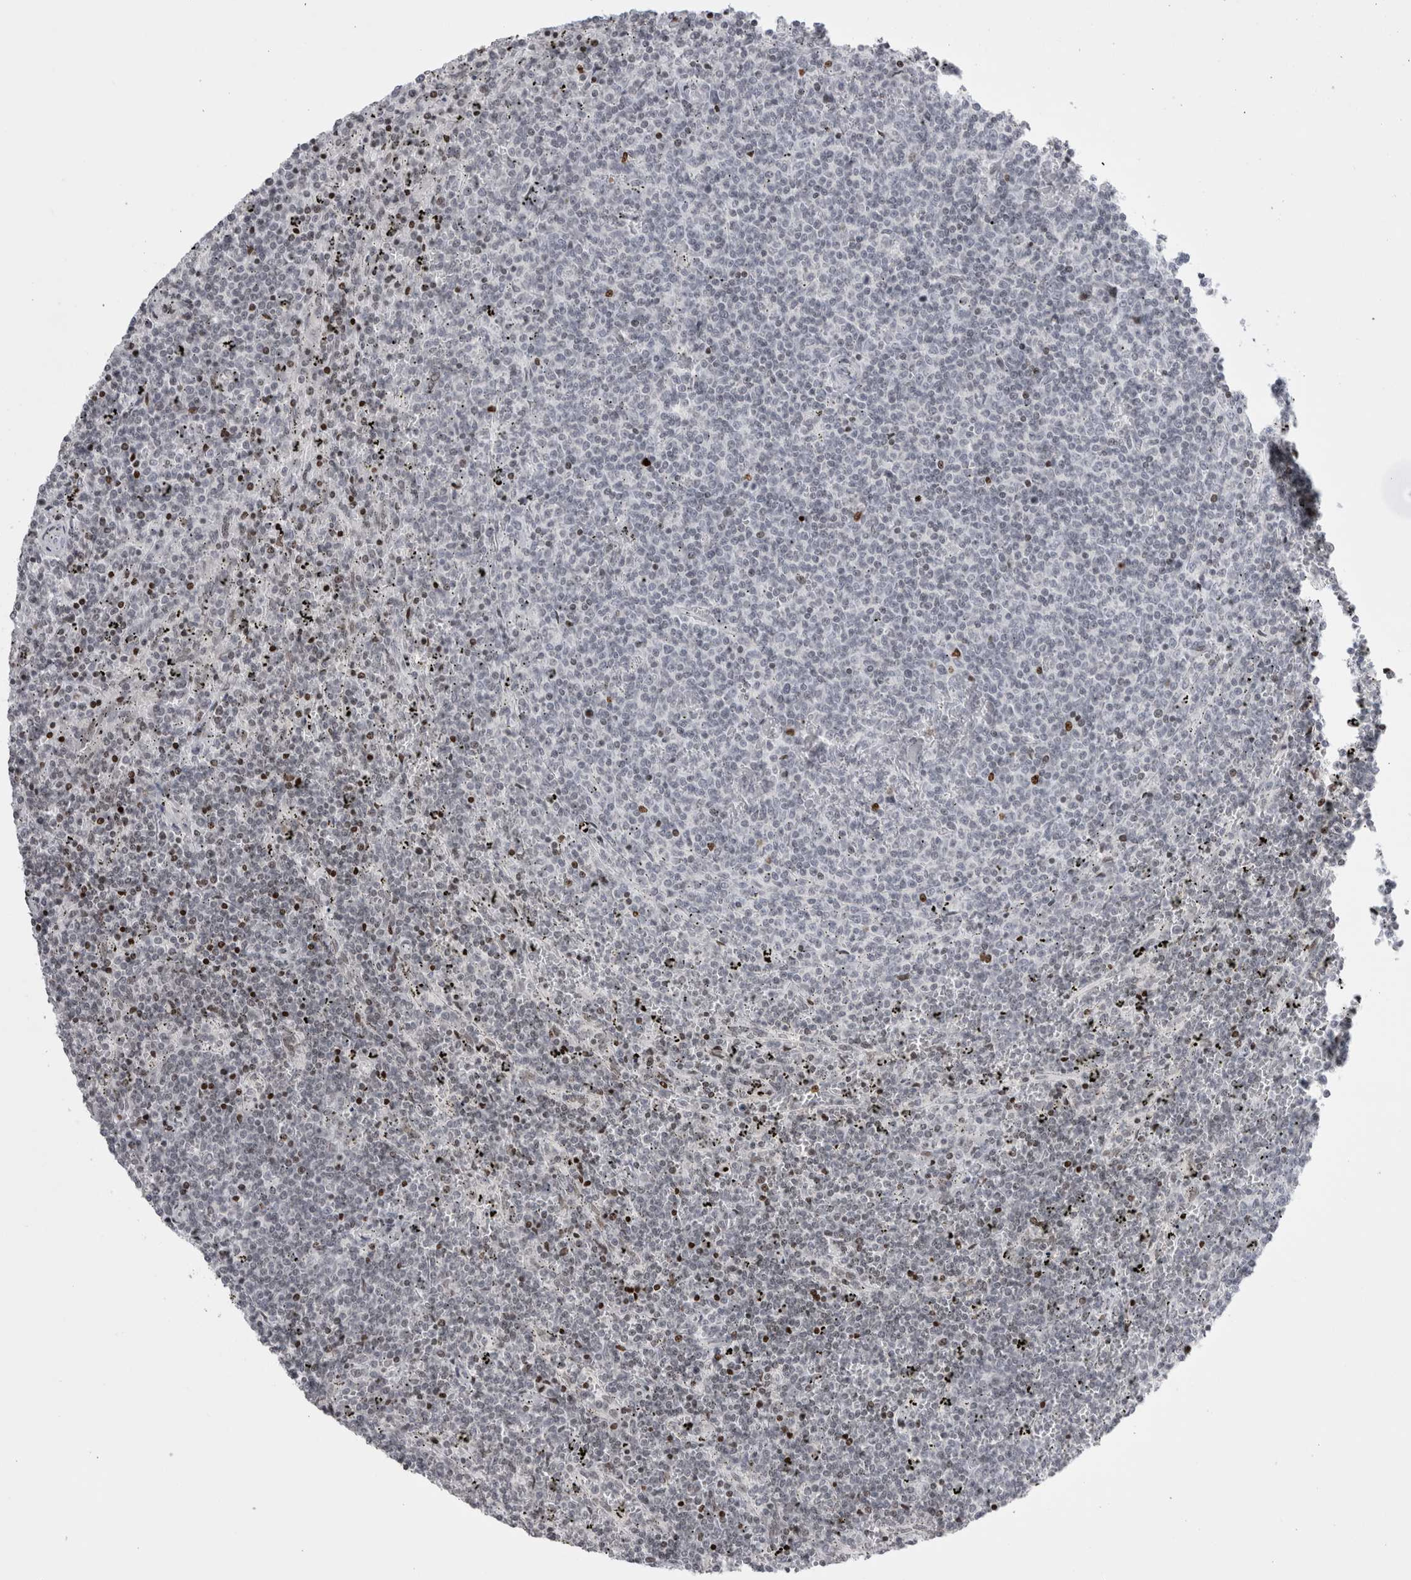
{"staining": {"intensity": "negative", "quantity": "none", "location": "none"}, "tissue": "lymphoma", "cell_type": "Tumor cells", "image_type": "cancer", "snomed": [{"axis": "morphology", "description": "Malignant lymphoma, non-Hodgkin's type, Low grade"}, {"axis": "topography", "description": "Spleen"}], "caption": "A photomicrograph of lymphoma stained for a protein displays no brown staining in tumor cells.", "gene": "FNDC8", "patient": {"sex": "female", "age": 50}}